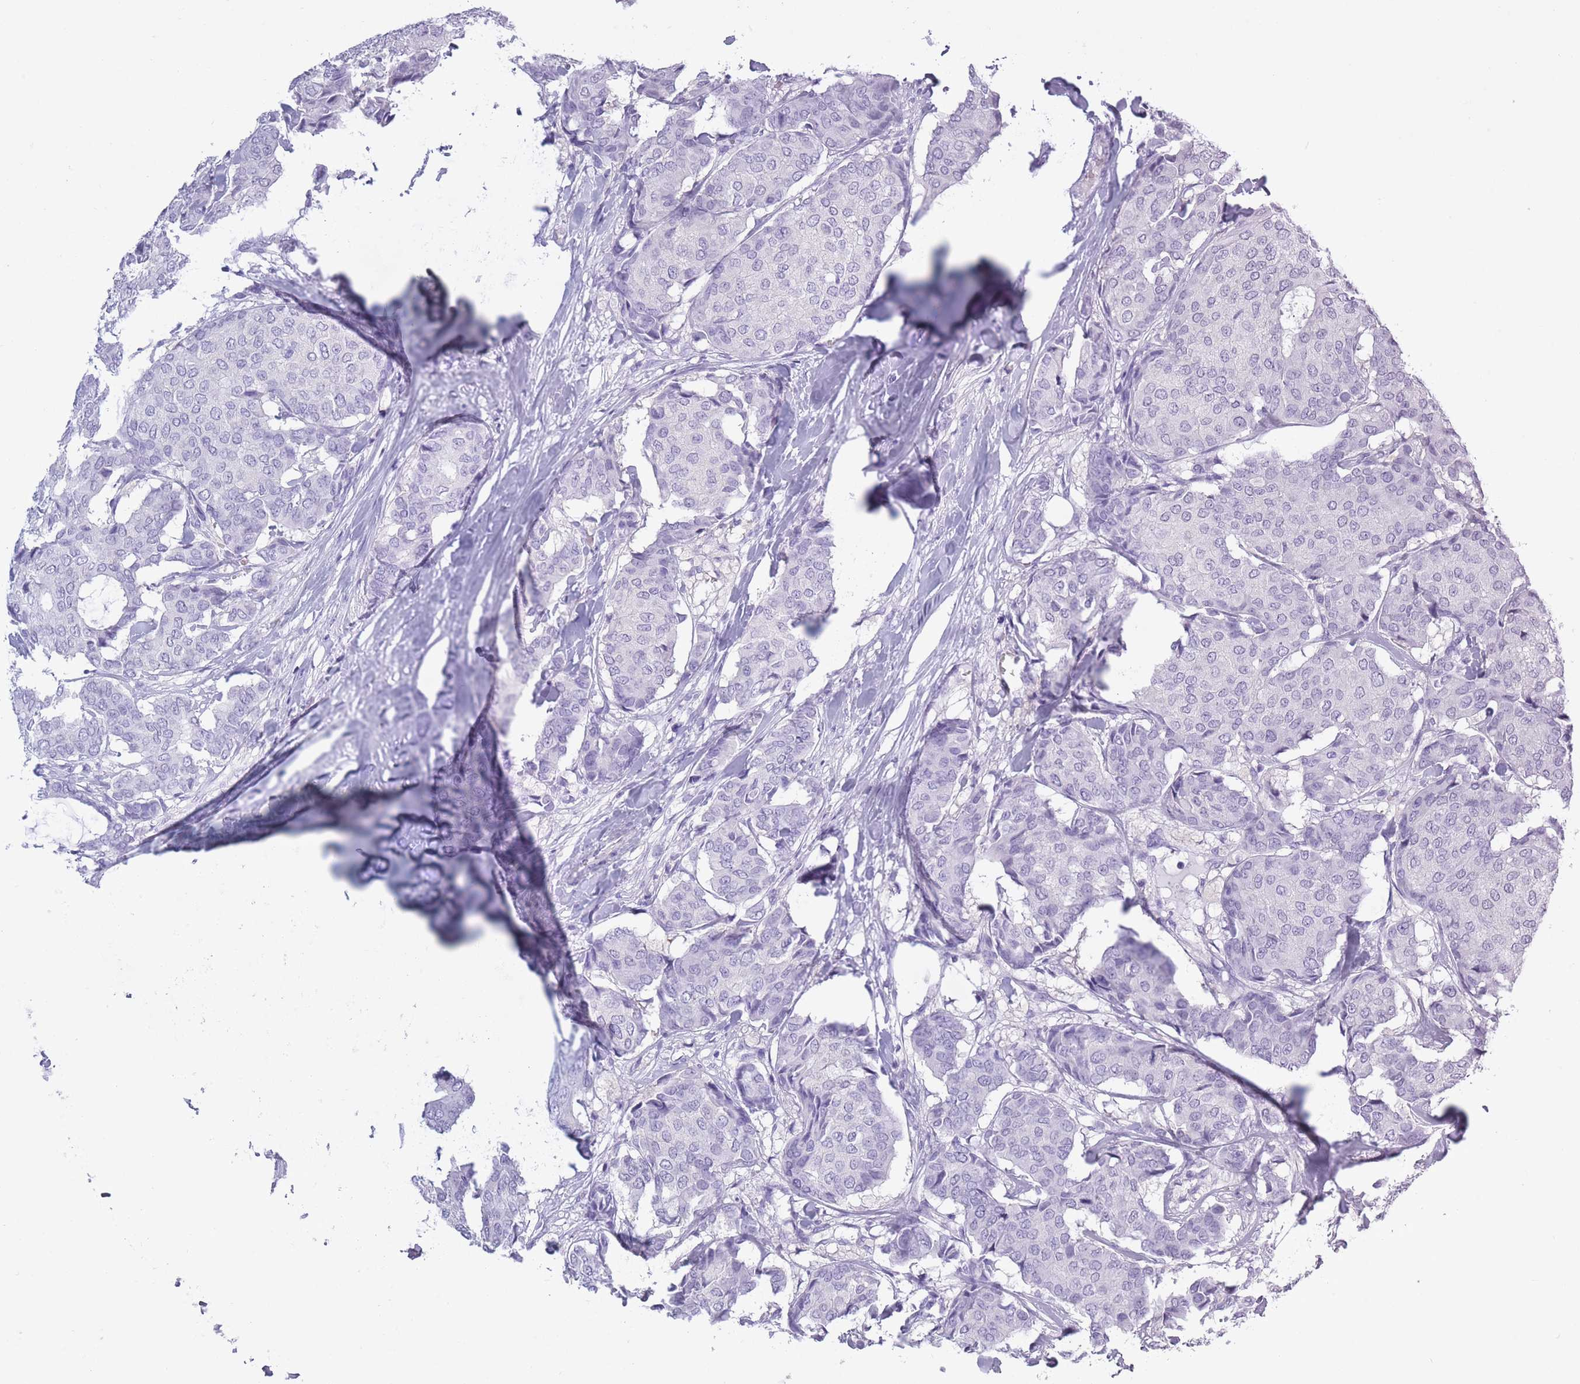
{"staining": {"intensity": "negative", "quantity": "none", "location": "none"}, "tissue": "breast cancer", "cell_type": "Tumor cells", "image_type": "cancer", "snomed": [{"axis": "morphology", "description": "Duct carcinoma"}, {"axis": "topography", "description": "Breast"}], "caption": "Immunohistochemistry histopathology image of neoplastic tissue: human intraductal carcinoma (breast) stained with DAB displays no significant protein staining in tumor cells.", "gene": "OR7C1", "patient": {"sex": "female", "age": 75}}